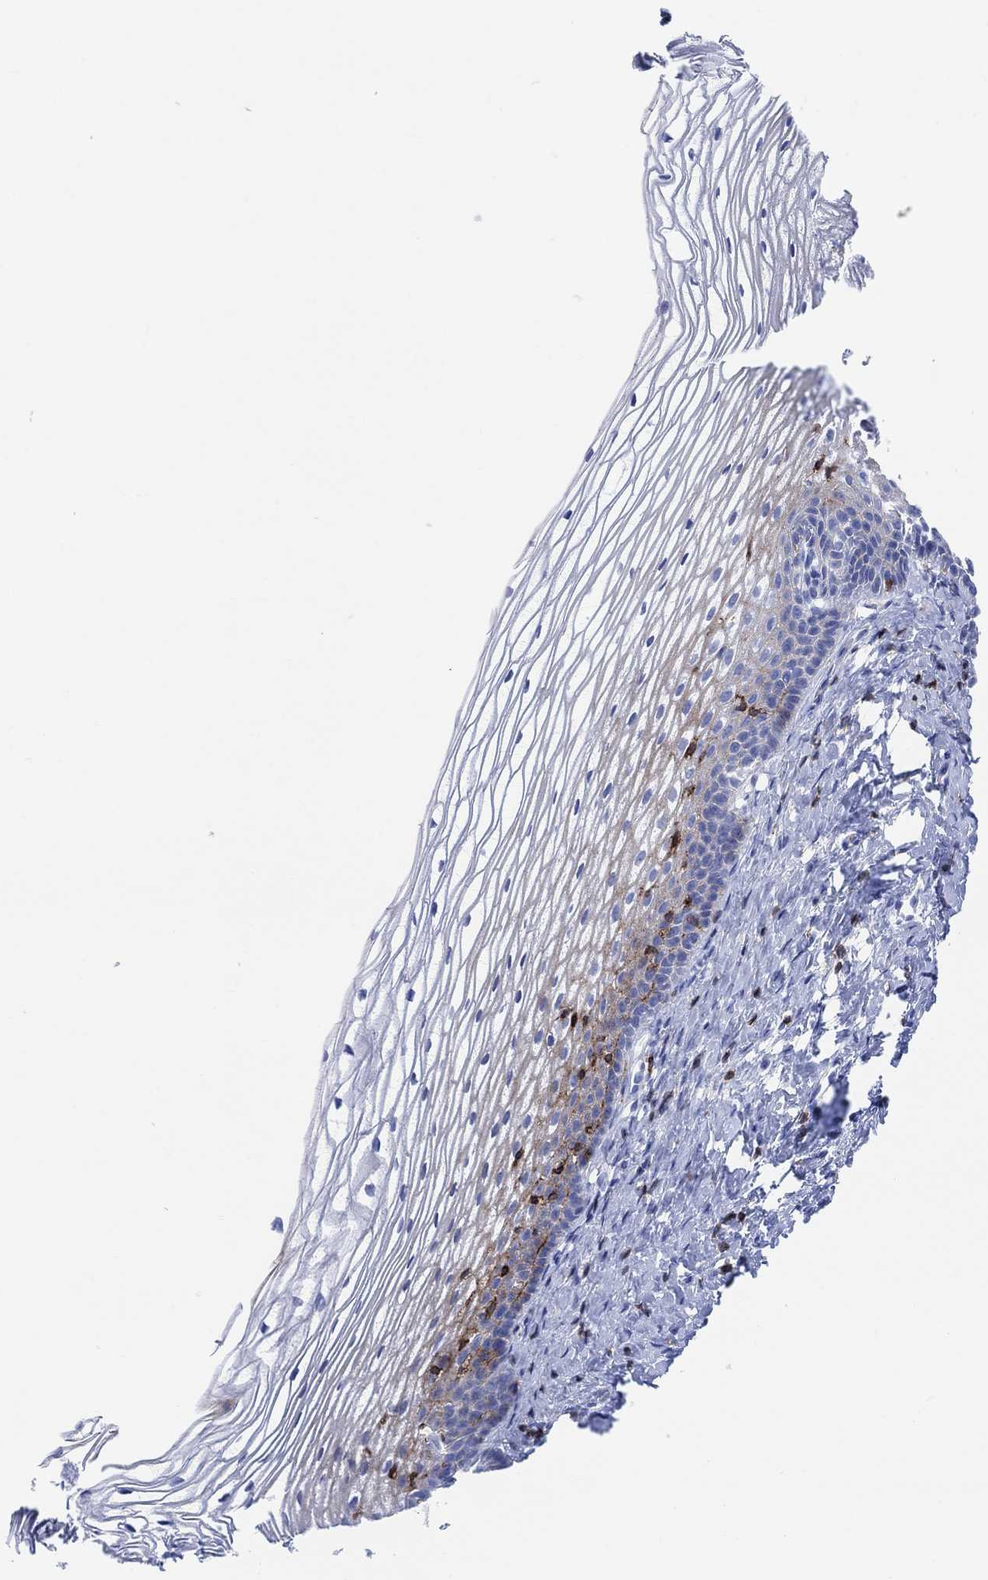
{"staining": {"intensity": "negative", "quantity": "none", "location": "none"}, "tissue": "cervix", "cell_type": "Glandular cells", "image_type": "normal", "snomed": [{"axis": "morphology", "description": "Normal tissue, NOS"}, {"axis": "topography", "description": "Cervix"}], "caption": "This is an immunohistochemistry image of unremarkable cervix. There is no expression in glandular cells.", "gene": "GPR65", "patient": {"sex": "female", "age": 39}}